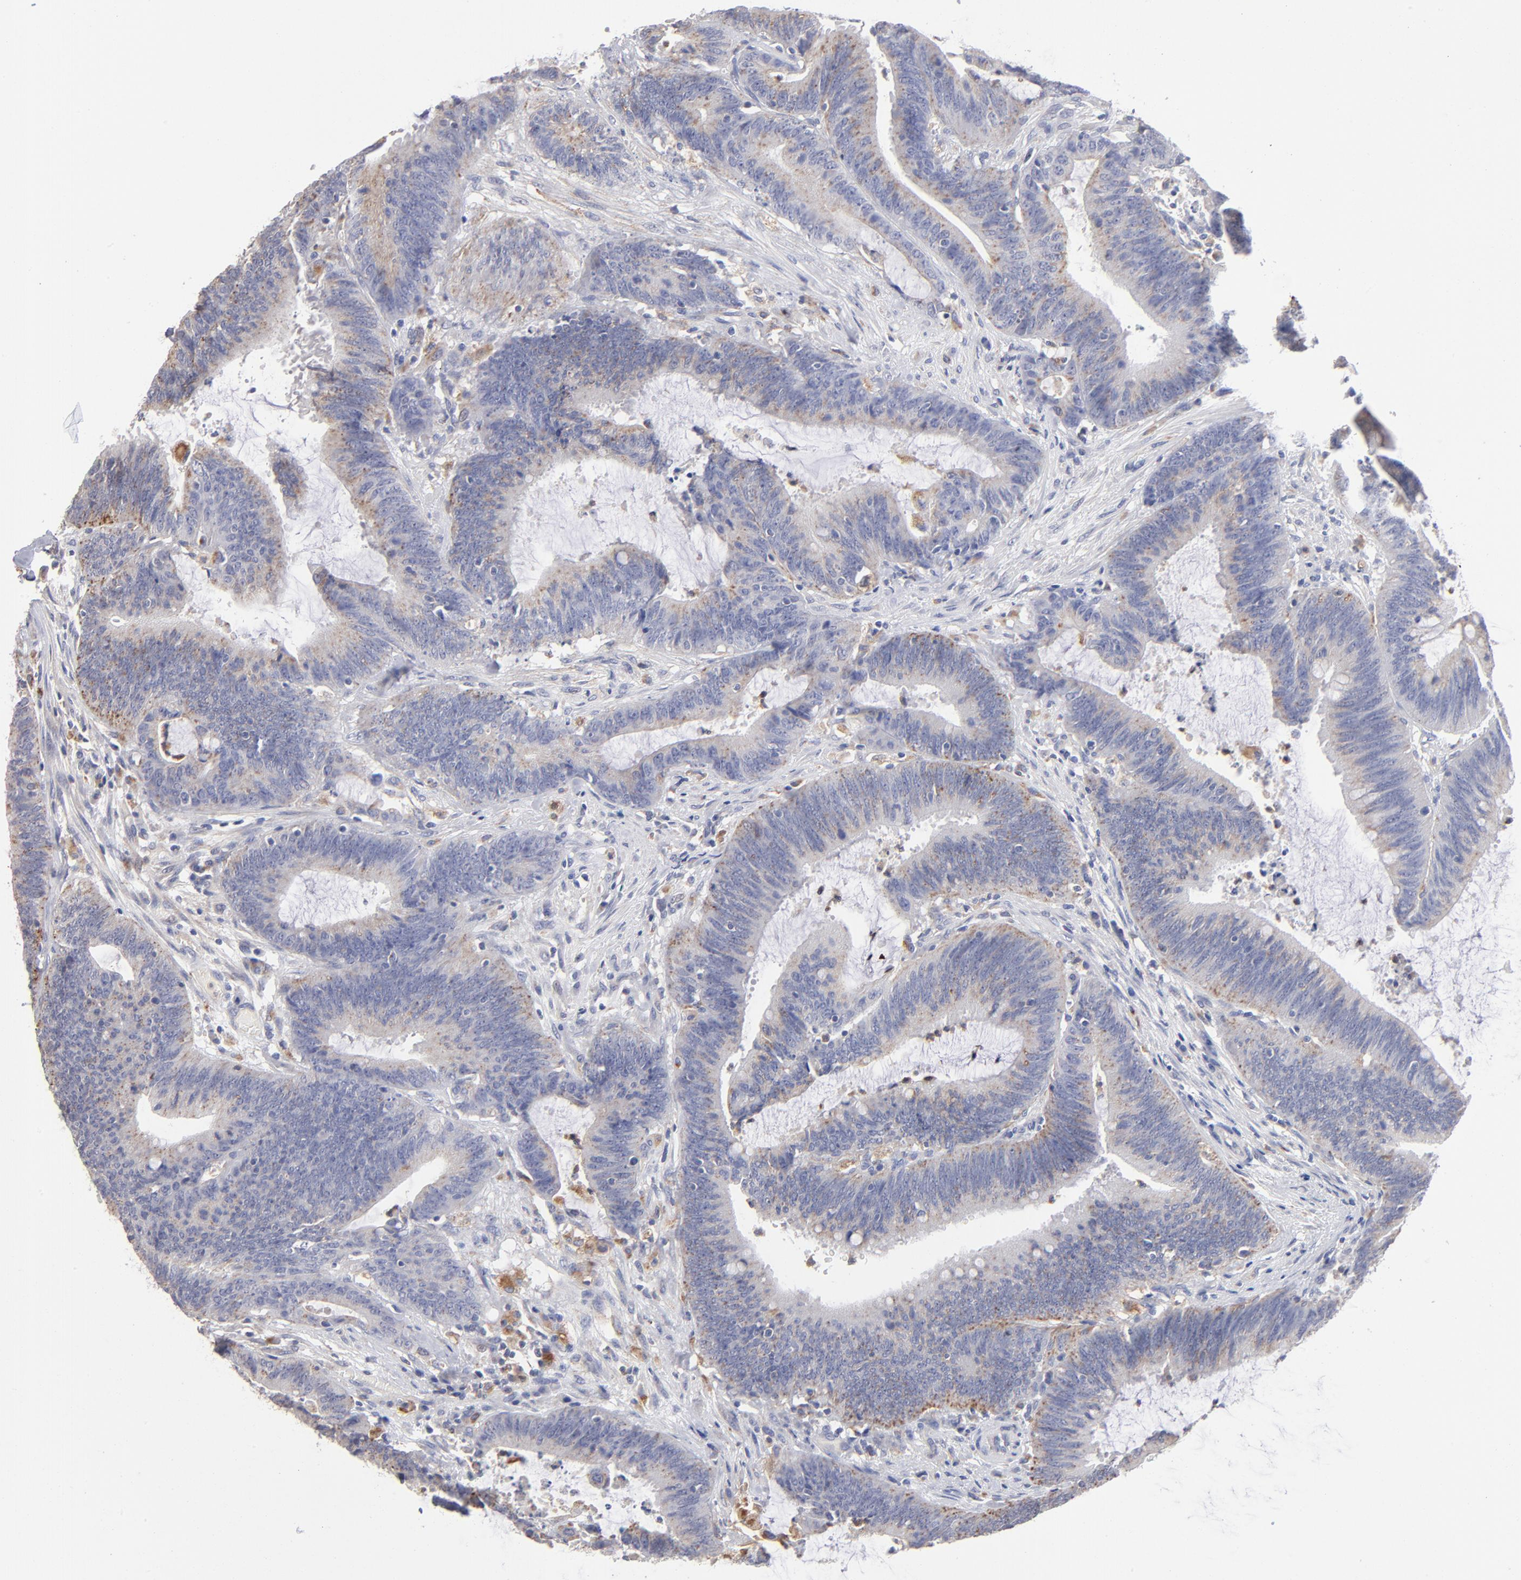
{"staining": {"intensity": "moderate", "quantity": ">75%", "location": "cytoplasmic/membranous"}, "tissue": "colorectal cancer", "cell_type": "Tumor cells", "image_type": "cancer", "snomed": [{"axis": "morphology", "description": "Adenocarcinoma, NOS"}, {"axis": "topography", "description": "Rectum"}], "caption": "Protein analysis of colorectal cancer tissue reveals moderate cytoplasmic/membranous expression in approximately >75% of tumor cells. The protein of interest is shown in brown color, while the nuclei are stained blue.", "gene": "RRAGB", "patient": {"sex": "female", "age": 66}}